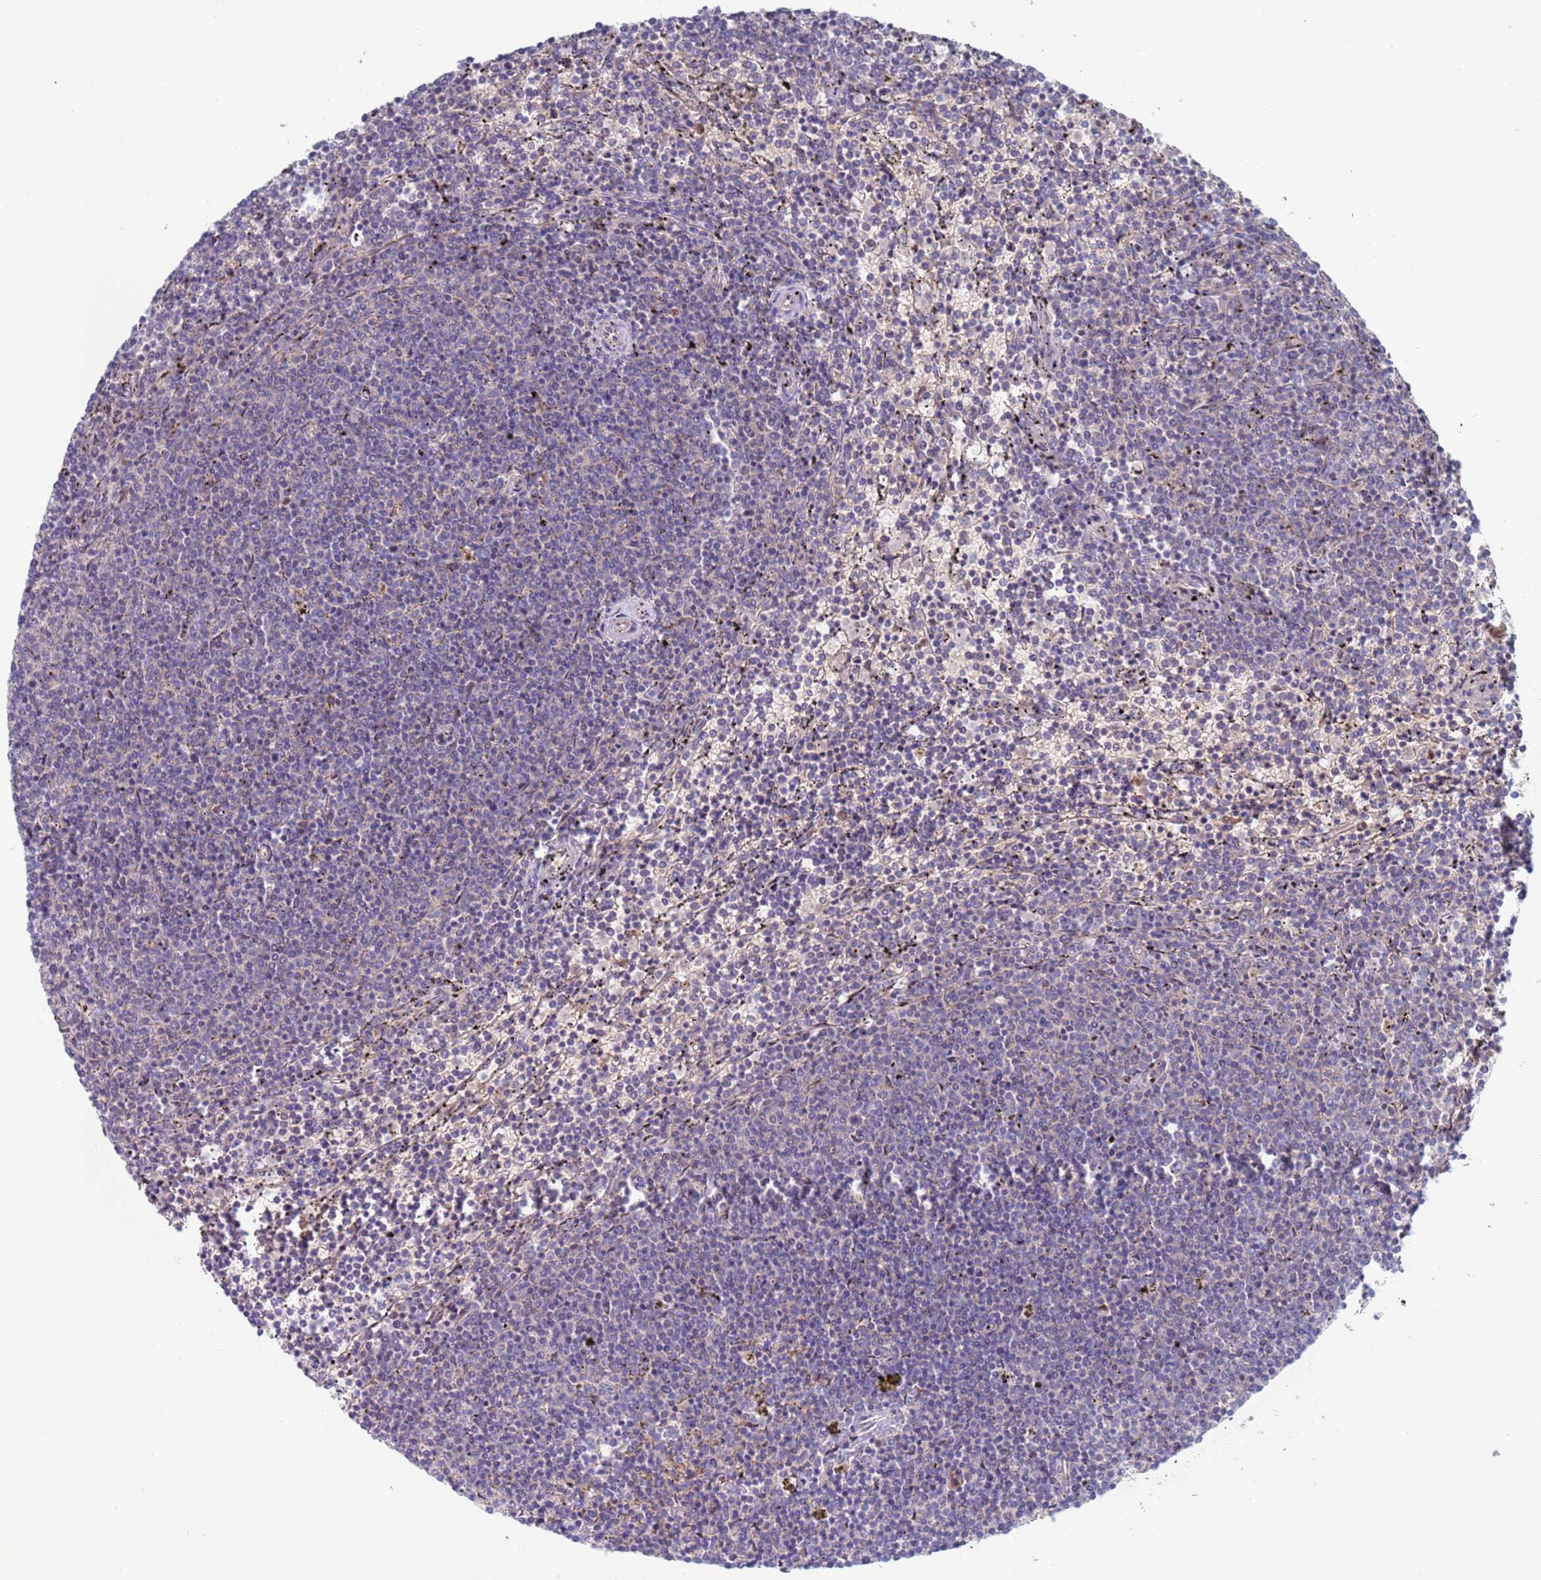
{"staining": {"intensity": "negative", "quantity": "none", "location": "none"}, "tissue": "lymphoma", "cell_type": "Tumor cells", "image_type": "cancer", "snomed": [{"axis": "morphology", "description": "Malignant lymphoma, non-Hodgkin's type, Low grade"}, {"axis": "topography", "description": "Spleen"}], "caption": "Low-grade malignant lymphoma, non-Hodgkin's type was stained to show a protein in brown. There is no significant staining in tumor cells.", "gene": "CHCHD6", "patient": {"sex": "female", "age": 50}}